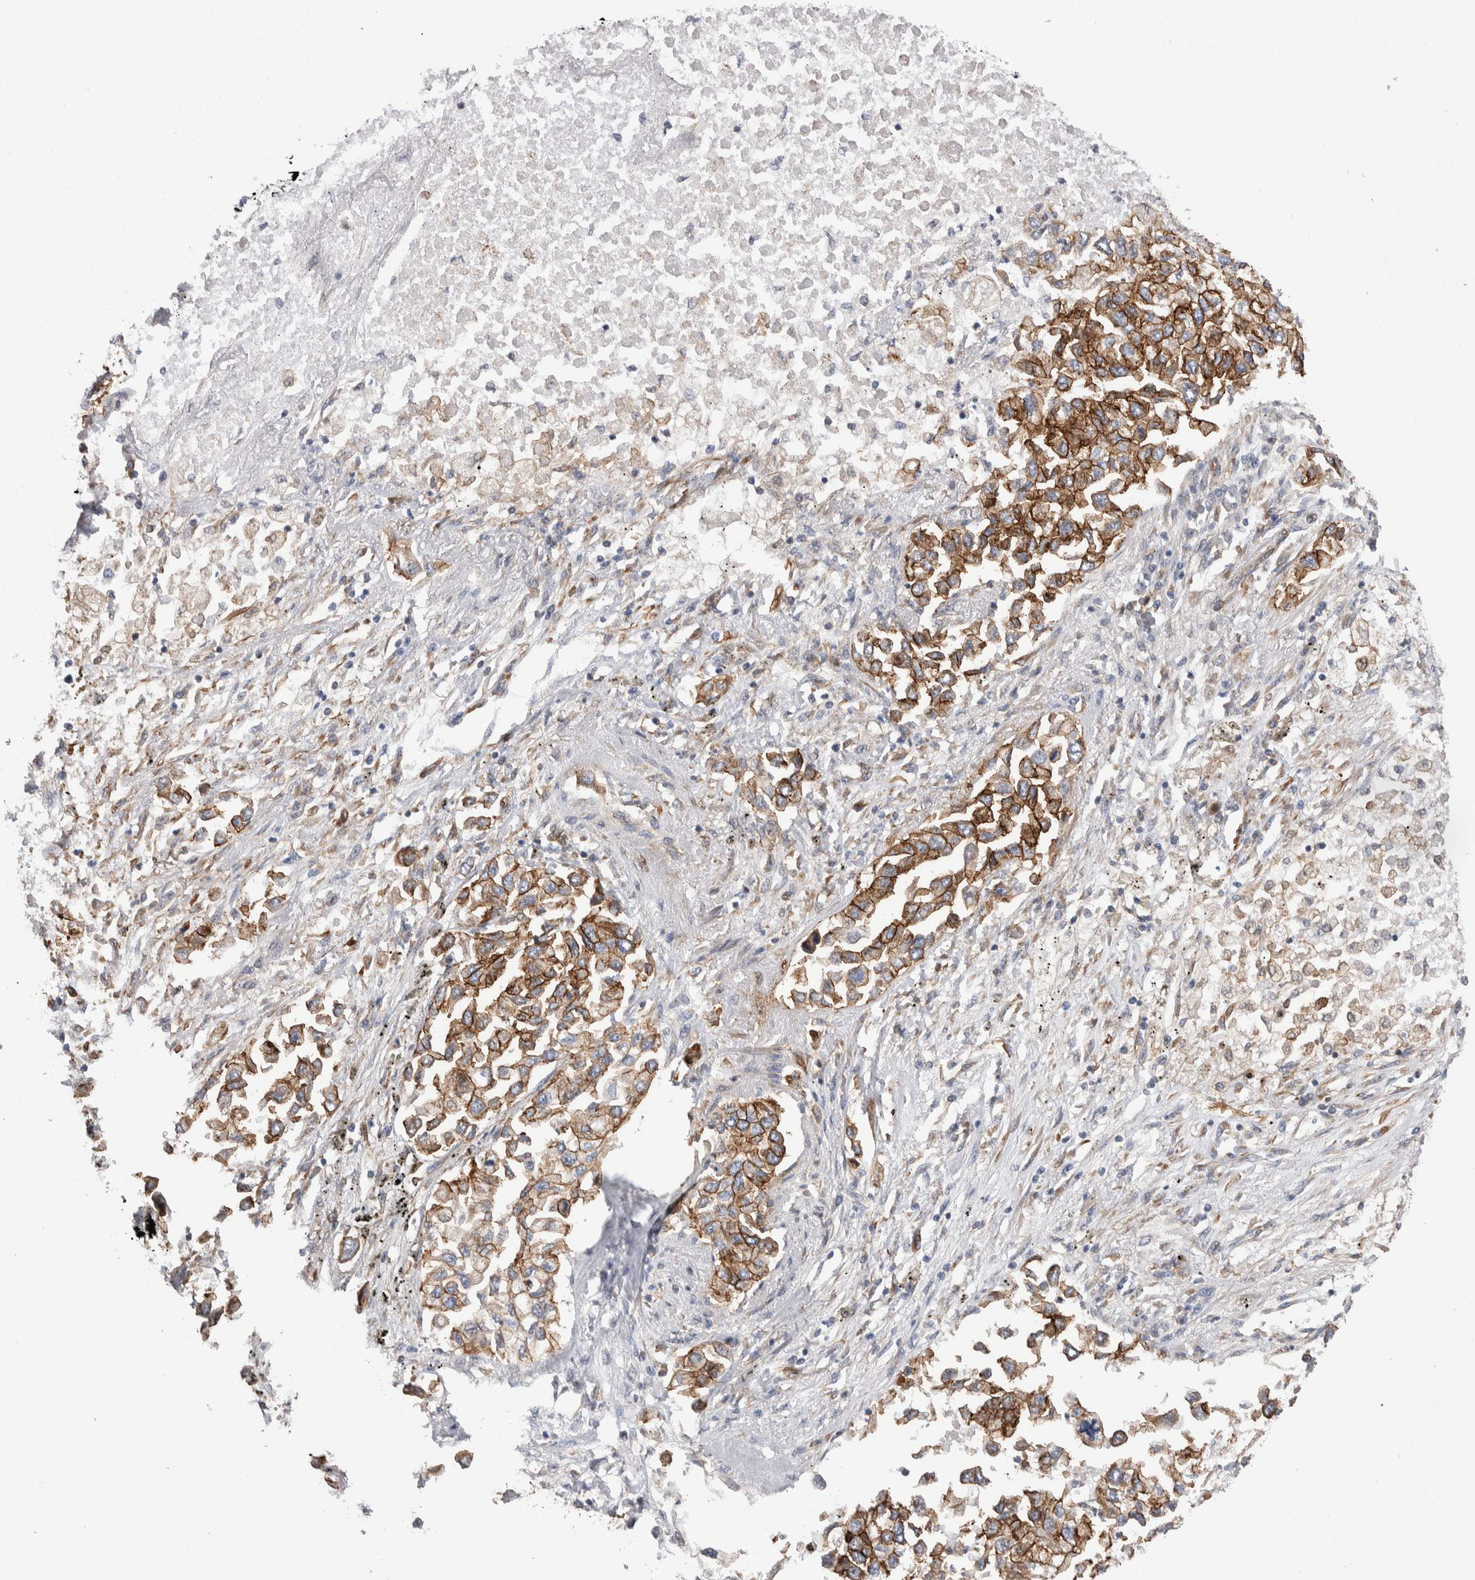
{"staining": {"intensity": "moderate", "quantity": ">75%", "location": "cytoplasmic/membranous"}, "tissue": "lung cancer", "cell_type": "Tumor cells", "image_type": "cancer", "snomed": [{"axis": "morphology", "description": "Inflammation, NOS"}, {"axis": "morphology", "description": "Adenocarcinoma, NOS"}, {"axis": "topography", "description": "Lung"}], "caption": "Immunohistochemical staining of lung cancer (adenocarcinoma) shows medium levels of moderate cytoplasmic/membranous protein staining in about >75% of tumor cells.", "gene": "KIF12", "patient": {"sex": "male", "age": 63}}